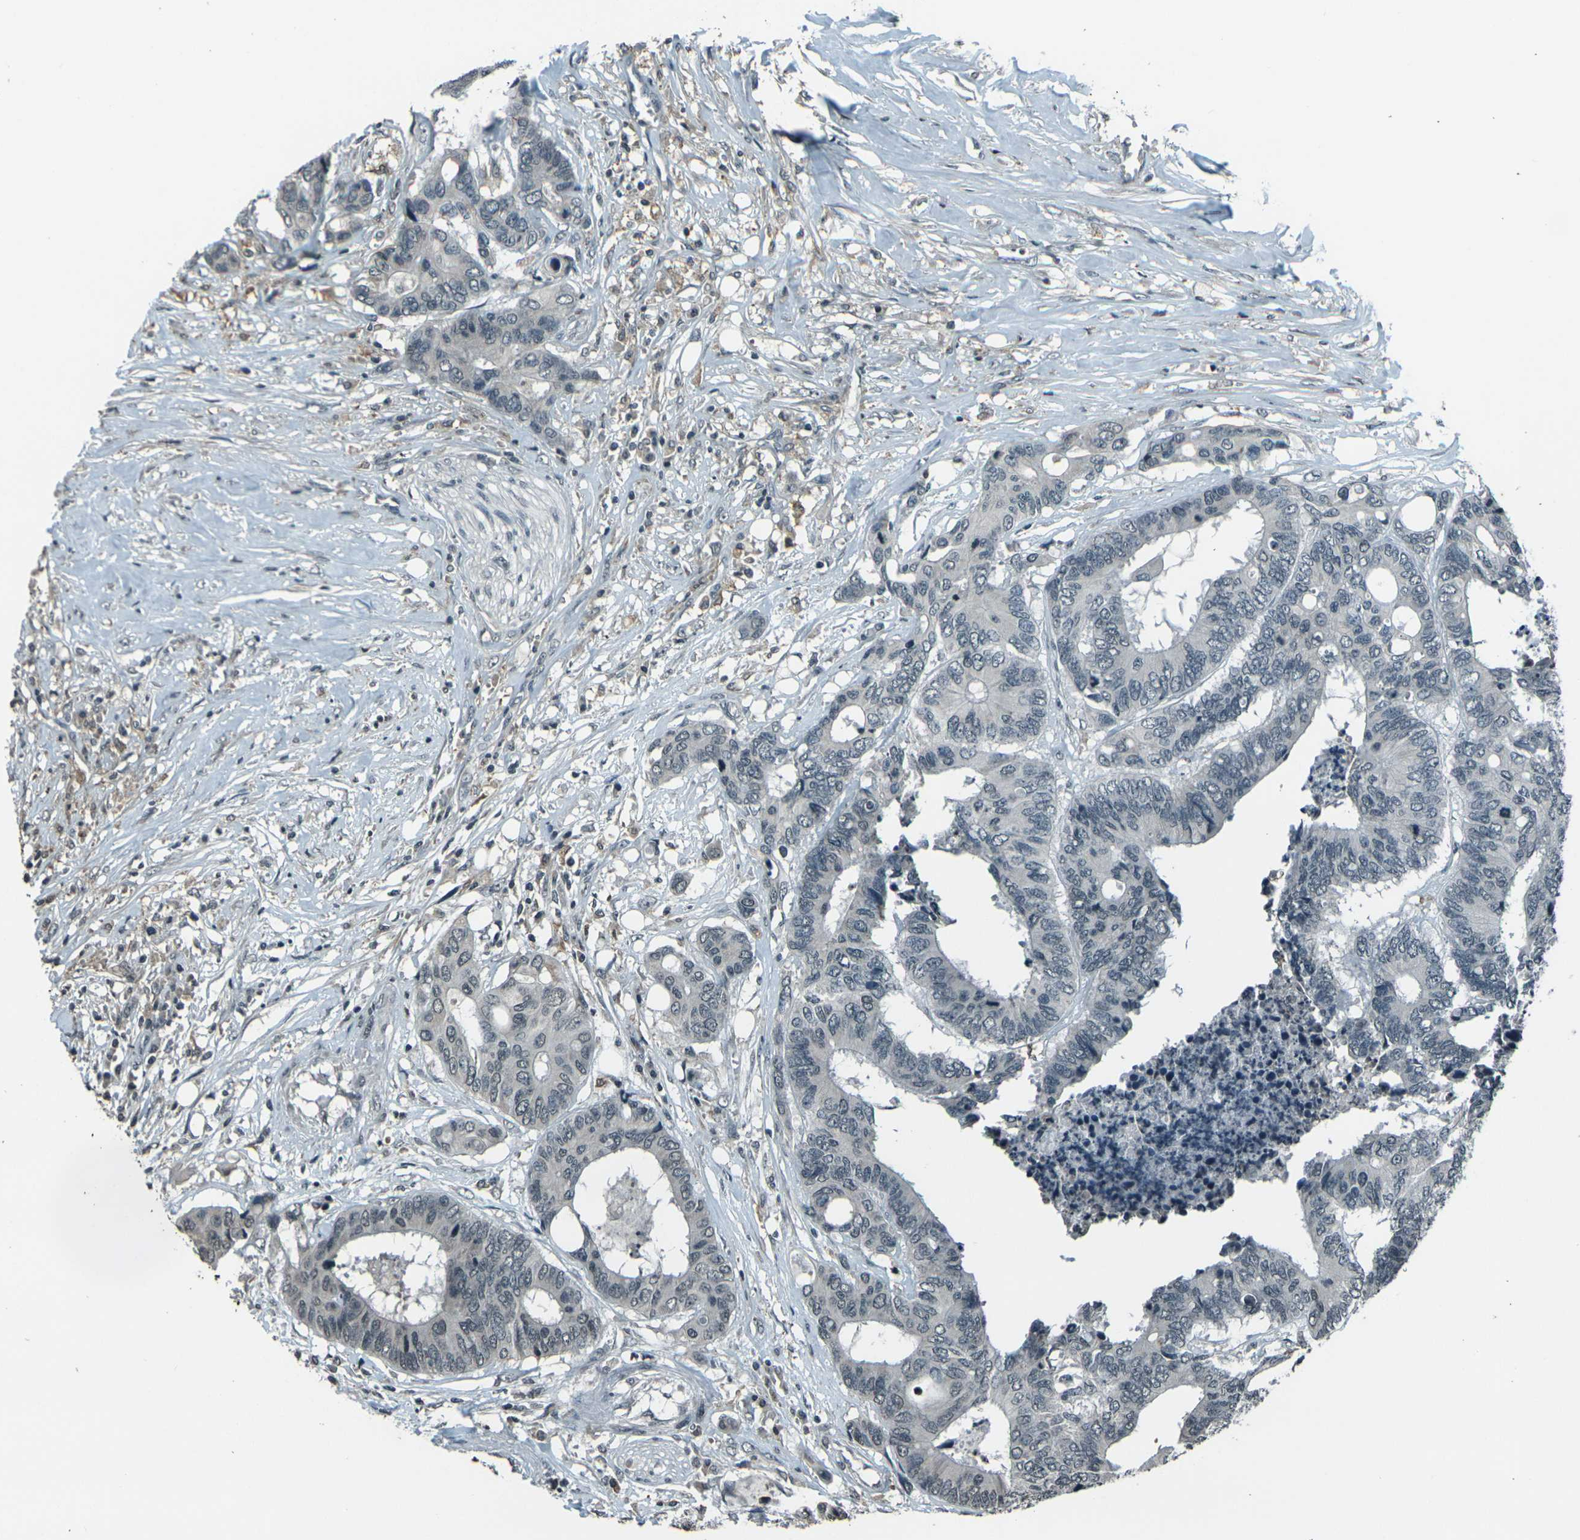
{"staining": {"intensity": "negative", "quantity": "none", "location": "none"}, "tissue": "colorectal cancer", "cell_type": "Tumor cells", "image_type": "cancer", "snomed": [{"axis": "morphology", "description": "Adenocarcinoma, NOS"}, {"axis": "topography", "description": "Rectum"}], "caption": "DAB immunohistochemical staining of colorectal adenocarcinoma demonstrates no significant staining in tumor cells.", "gene": "PRPF8", "patient": {"sex": "male", "age": 55}}